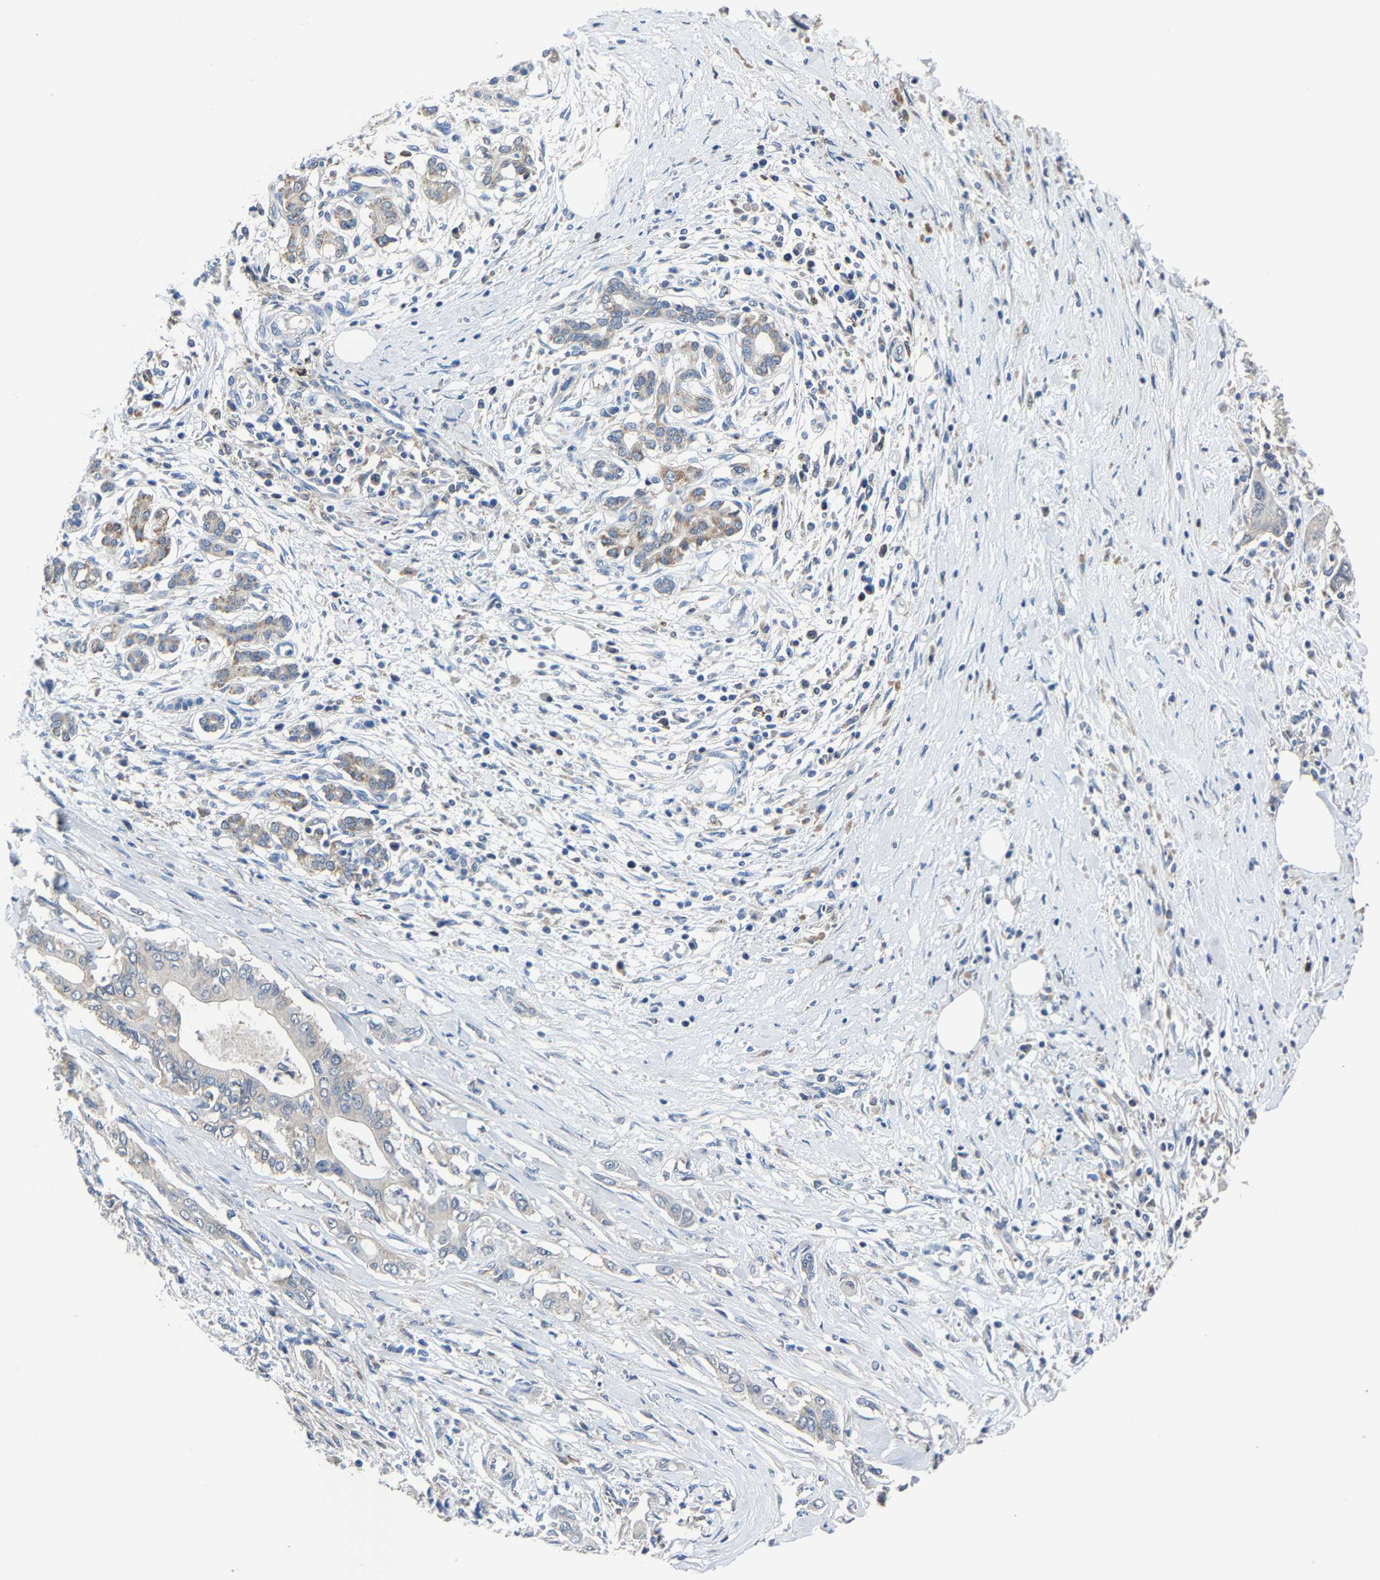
{"staining": {"intensity": "negative", "quantity": "none", "location": "none"}, "tissue": "pancreatic cancer", "cell_type": "Tumor cells", "image_type": "cancer", "snomed": [{"axis": "morphology", "description": "Adenocarcinoma, NOS"}, {"axis": "topography", "description": "Pancreas"}], "caption": "This is a photomicrograph of immunohistochemistry (IHC) staining of pancreatic cancer, which shows no expression in tumor cells.", "gene": "STRBP", "patient": {"sex": "male", "age": 58}}